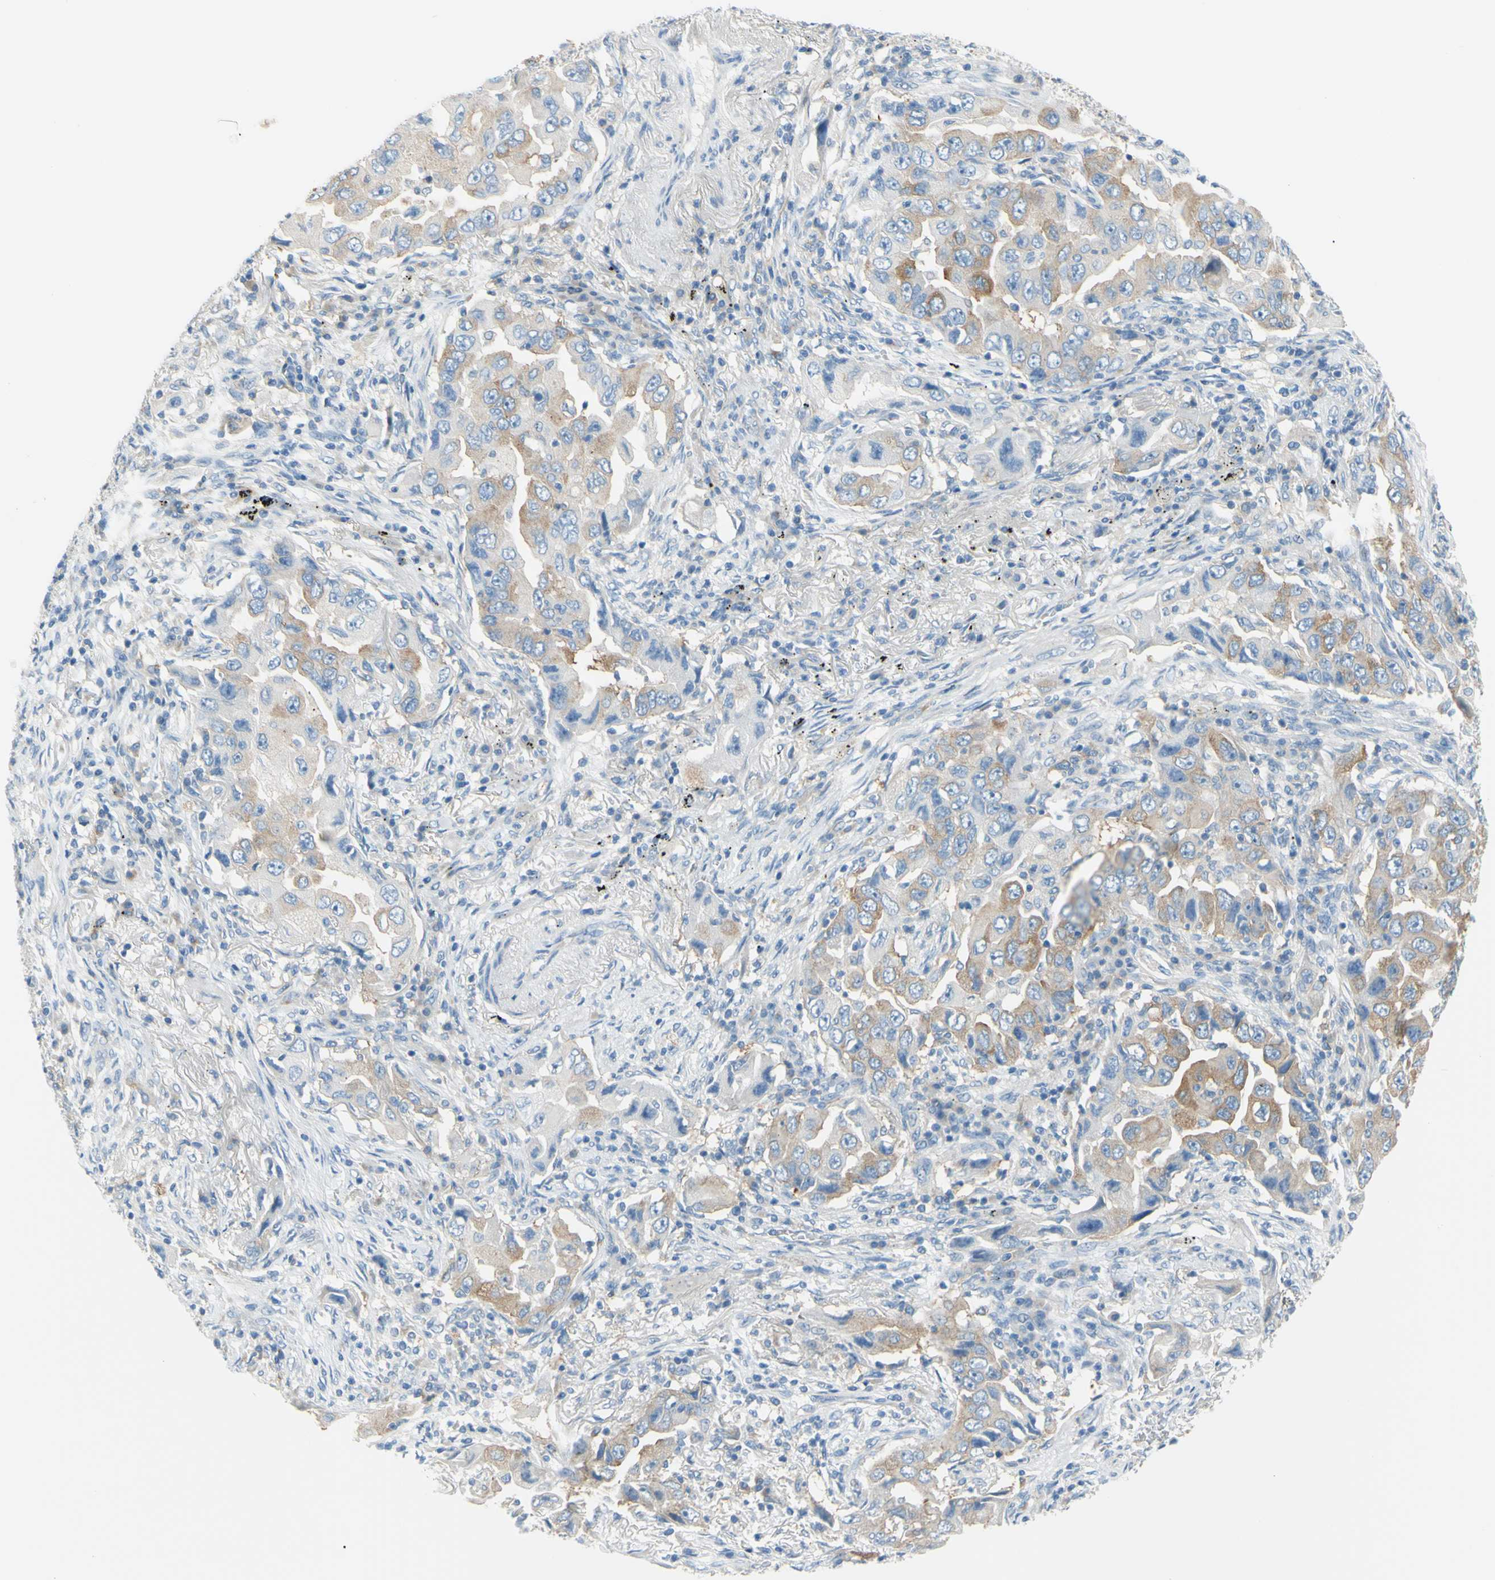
{"staining": {"intensity": "moderate", "quantity": "25%-75%", "location": "cytoplasmic/membranous"}, "tissue": "lung cancer", "cell_type": "Tumor cells", "image_type": "cancer", "snomed": [{"axis": "morphology", "description": "Adenocarcinoma, NOS"}, {"axis": "topography", "description": "Lung"}], "caption": "Lung adenocarcinoma stained for a protein (brown) demonstrates moderate cytoplasmic/membranous positive staining in approximately 25%-75% of tumor cells.", "gene": "FRMD4B", "patient": {"sex": "female", "age": 65}}